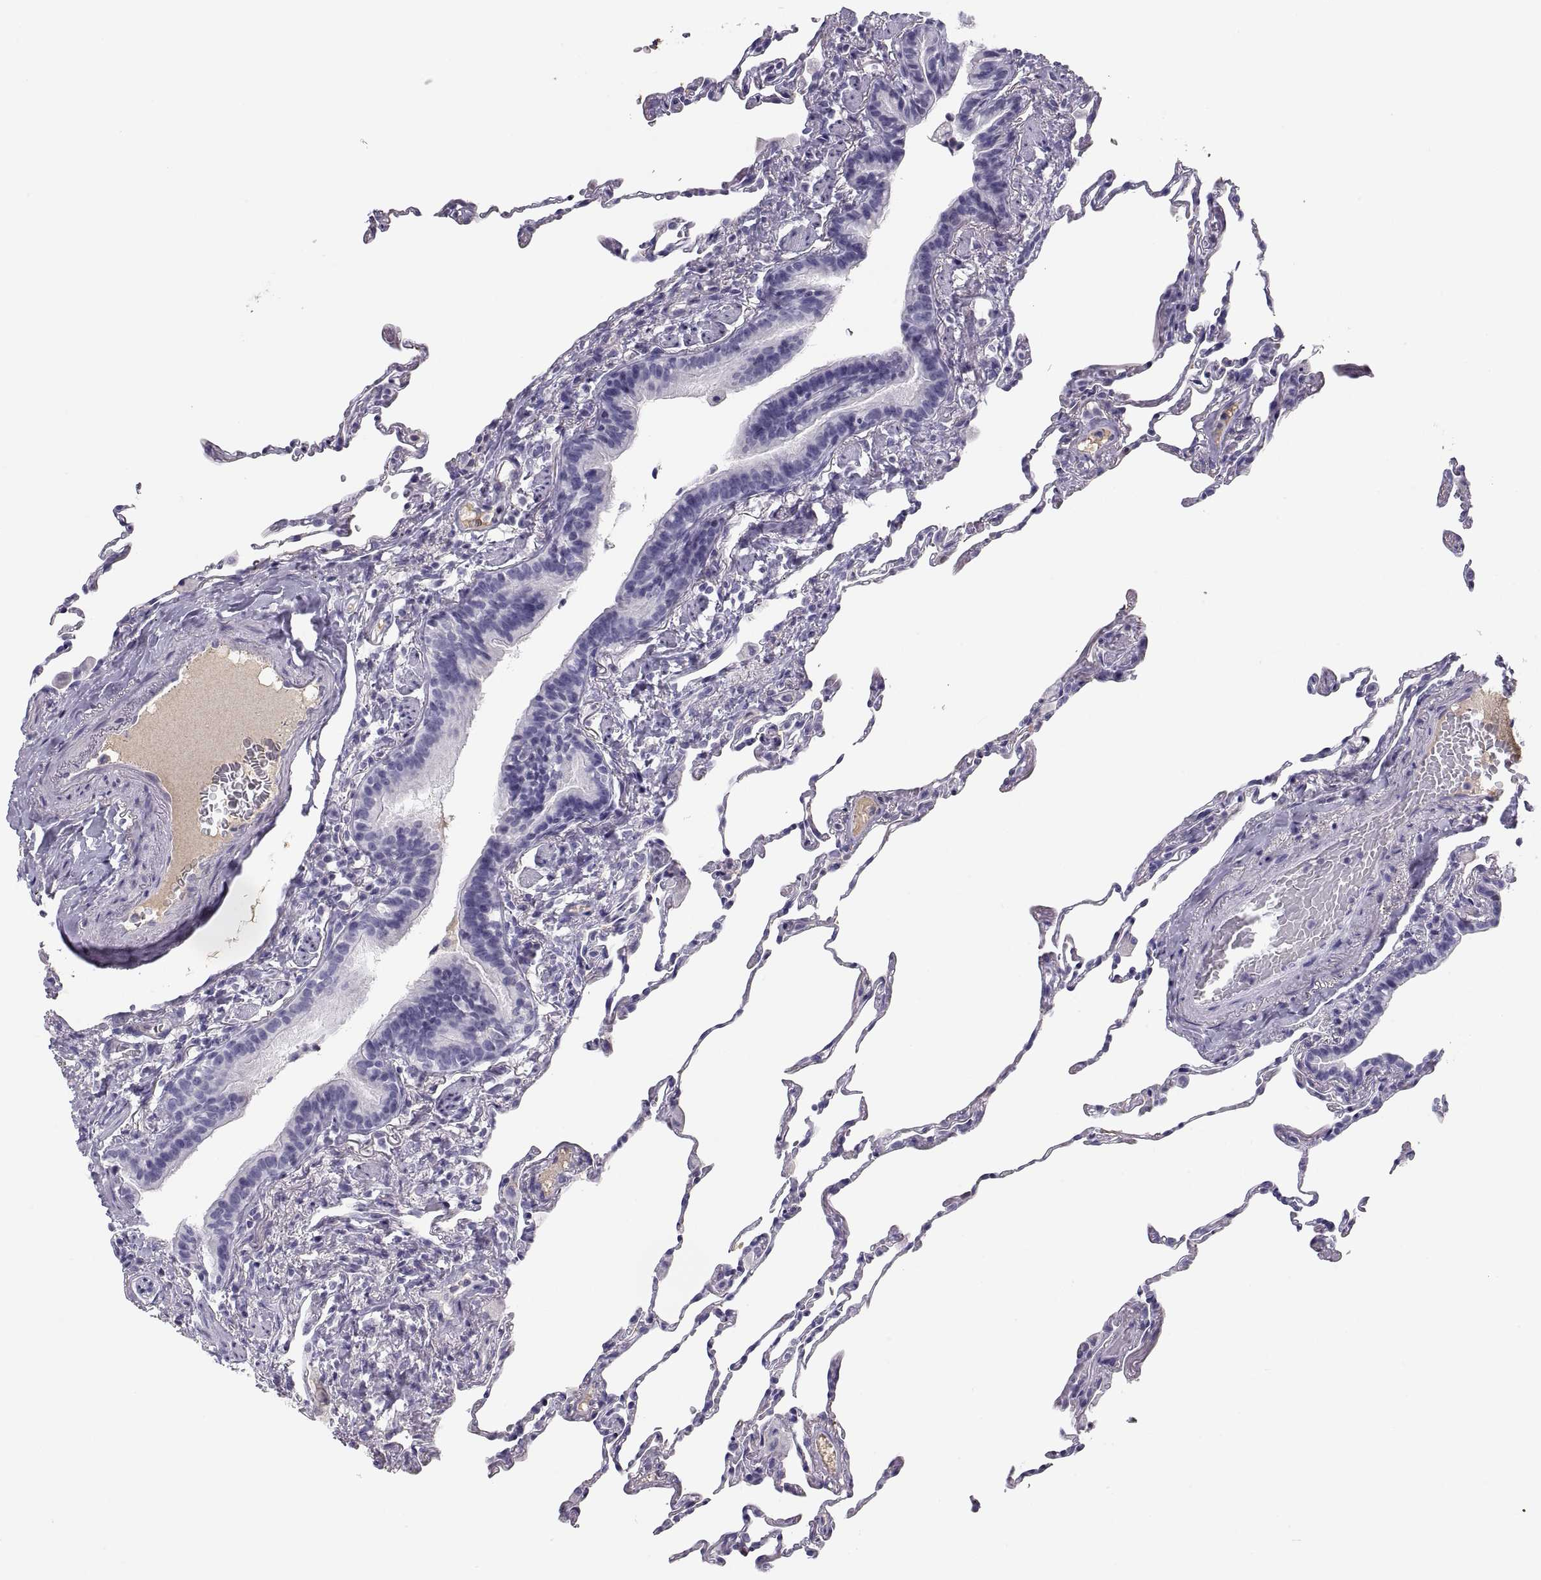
{"staining": {"intensity": "negative", "quantity": "none", "location": "none"}, "tissue": "lung", "cell_type": "Alveolar cells", "image_type": "normal", "snomed": [{"axis": "morphology", "description": "Normal tissue, NOS"}, {"axis": "topography", "description": "Lung"}], "caption": "Alveolar cells are negative for brown protein staining in benign lung. Nuclei are stained in blue.", "gene": "MAGEB2", "patient": {"sex": "female", "age": 57}}